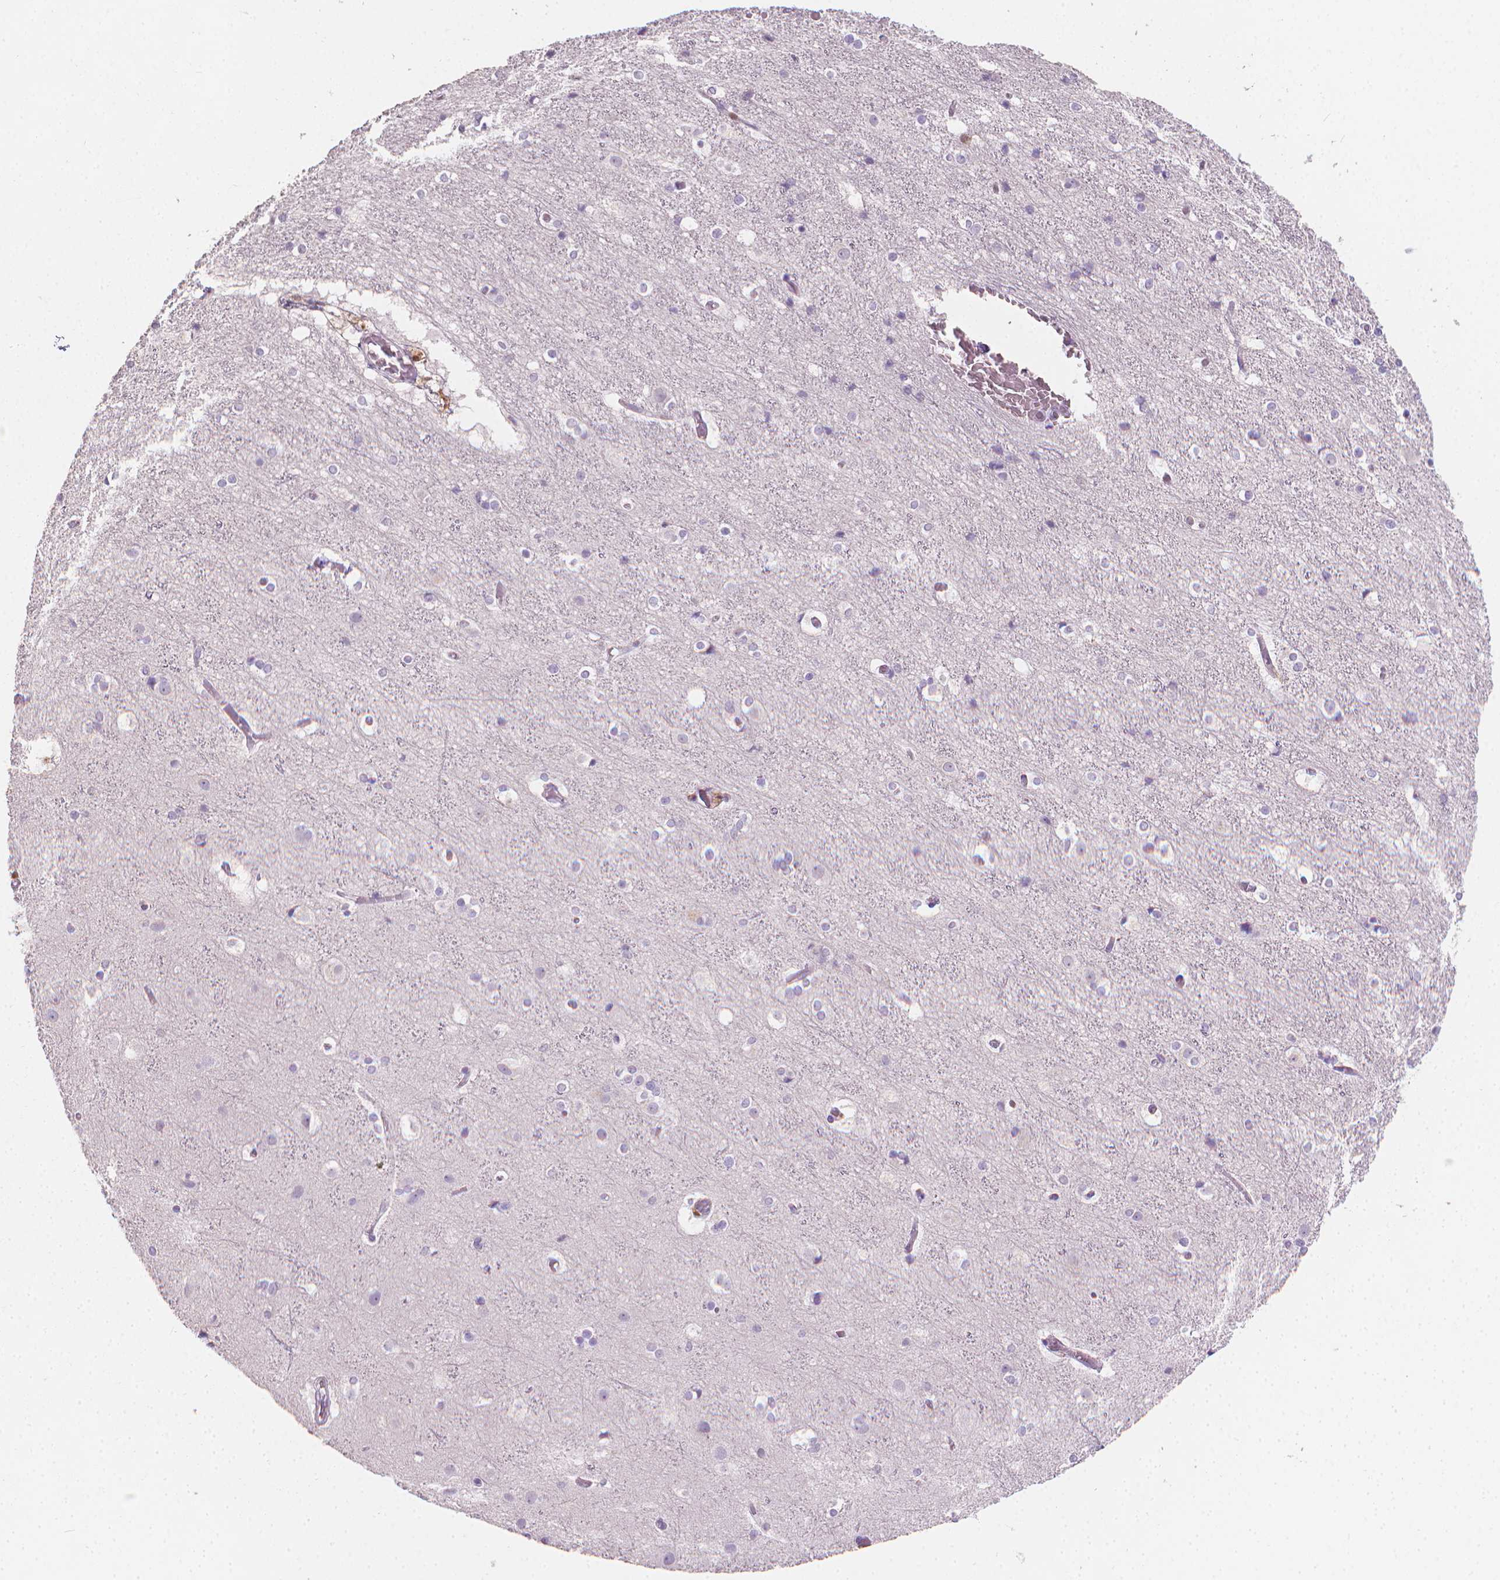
{"staining": {"intensity": "negative", "quantity": "none", "location": "none"}, "tissue": "cerebral cortex", "cell_type": "Endothelial cells", "image_type": "normal", "snomed": [{"axis": "morphology", "description": "Normal tissue, NOS"}, {"axis": "topography", "description": "Cerebral cortex"}], "caption": "Cerebral cortex was stained to show a protein in brown. There is no significant staining in endothelial cells. Brightfield microscopy of immunohistochemistry (IHC) stained with DAB (brown) and hematoxylin (blue), captured at high magnification.", "gene": "TNFAIP2", "patient": {"sex": "female", "age": 52}}